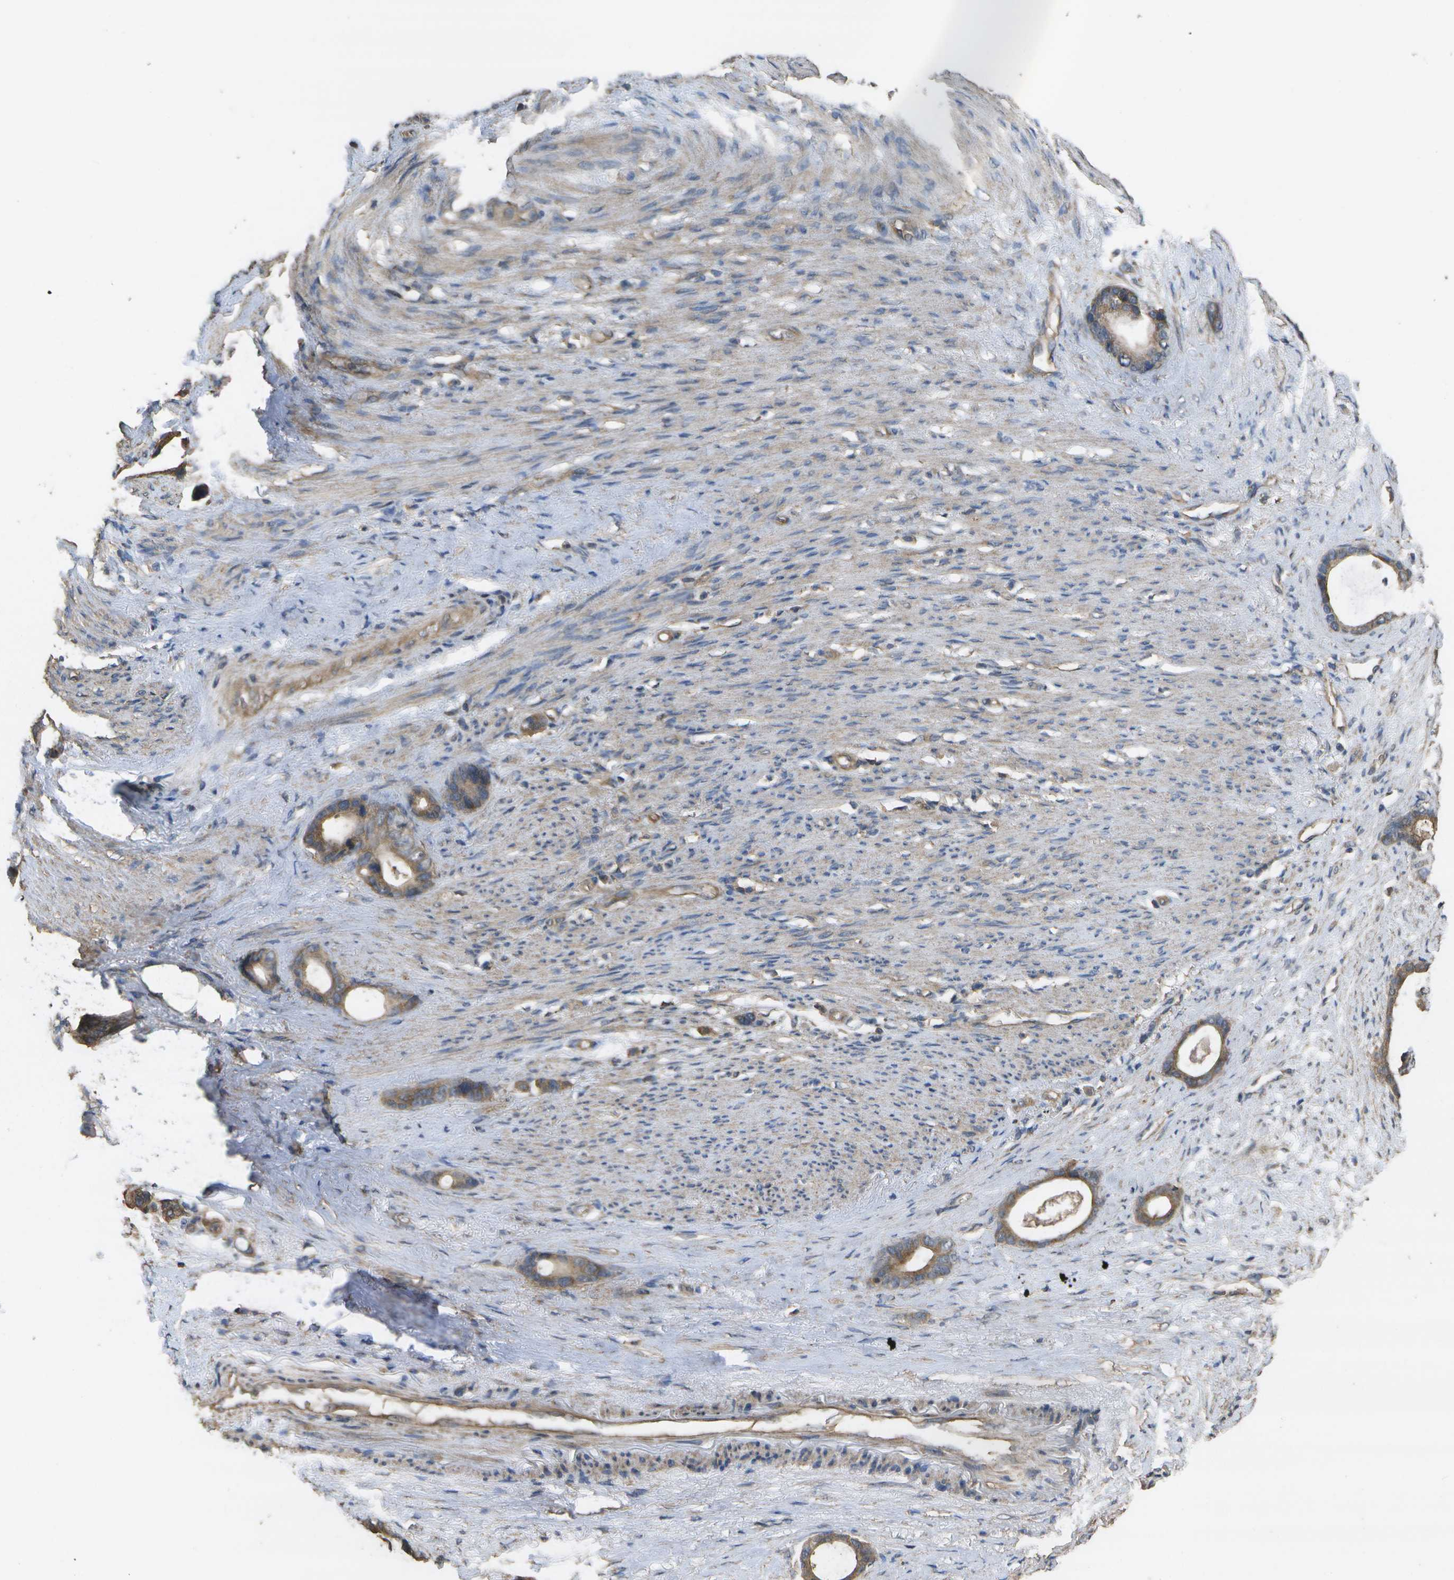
{"staining": {"intensity": "moderate", "quantity": ">75%", "location": "cytoplasmic/membranous"}, "tissue": "stomach cancer", "cell_type": "Tumor cells", "image_type": "cancer", "snomed": [{"axis": "morphology", "description": "Adenocarcinoma, NOS"}, {"axis": "topography", "description": "Stomach"}], "caption": "Stomach cancer (adenocarcinoma) stained with a brown dye exhibits moderate cytoplasmic/membranous positive staining in approximately >75% of tumor cells.", "gene": "SACS", "patient": {"sex": "female", "age": 75}}